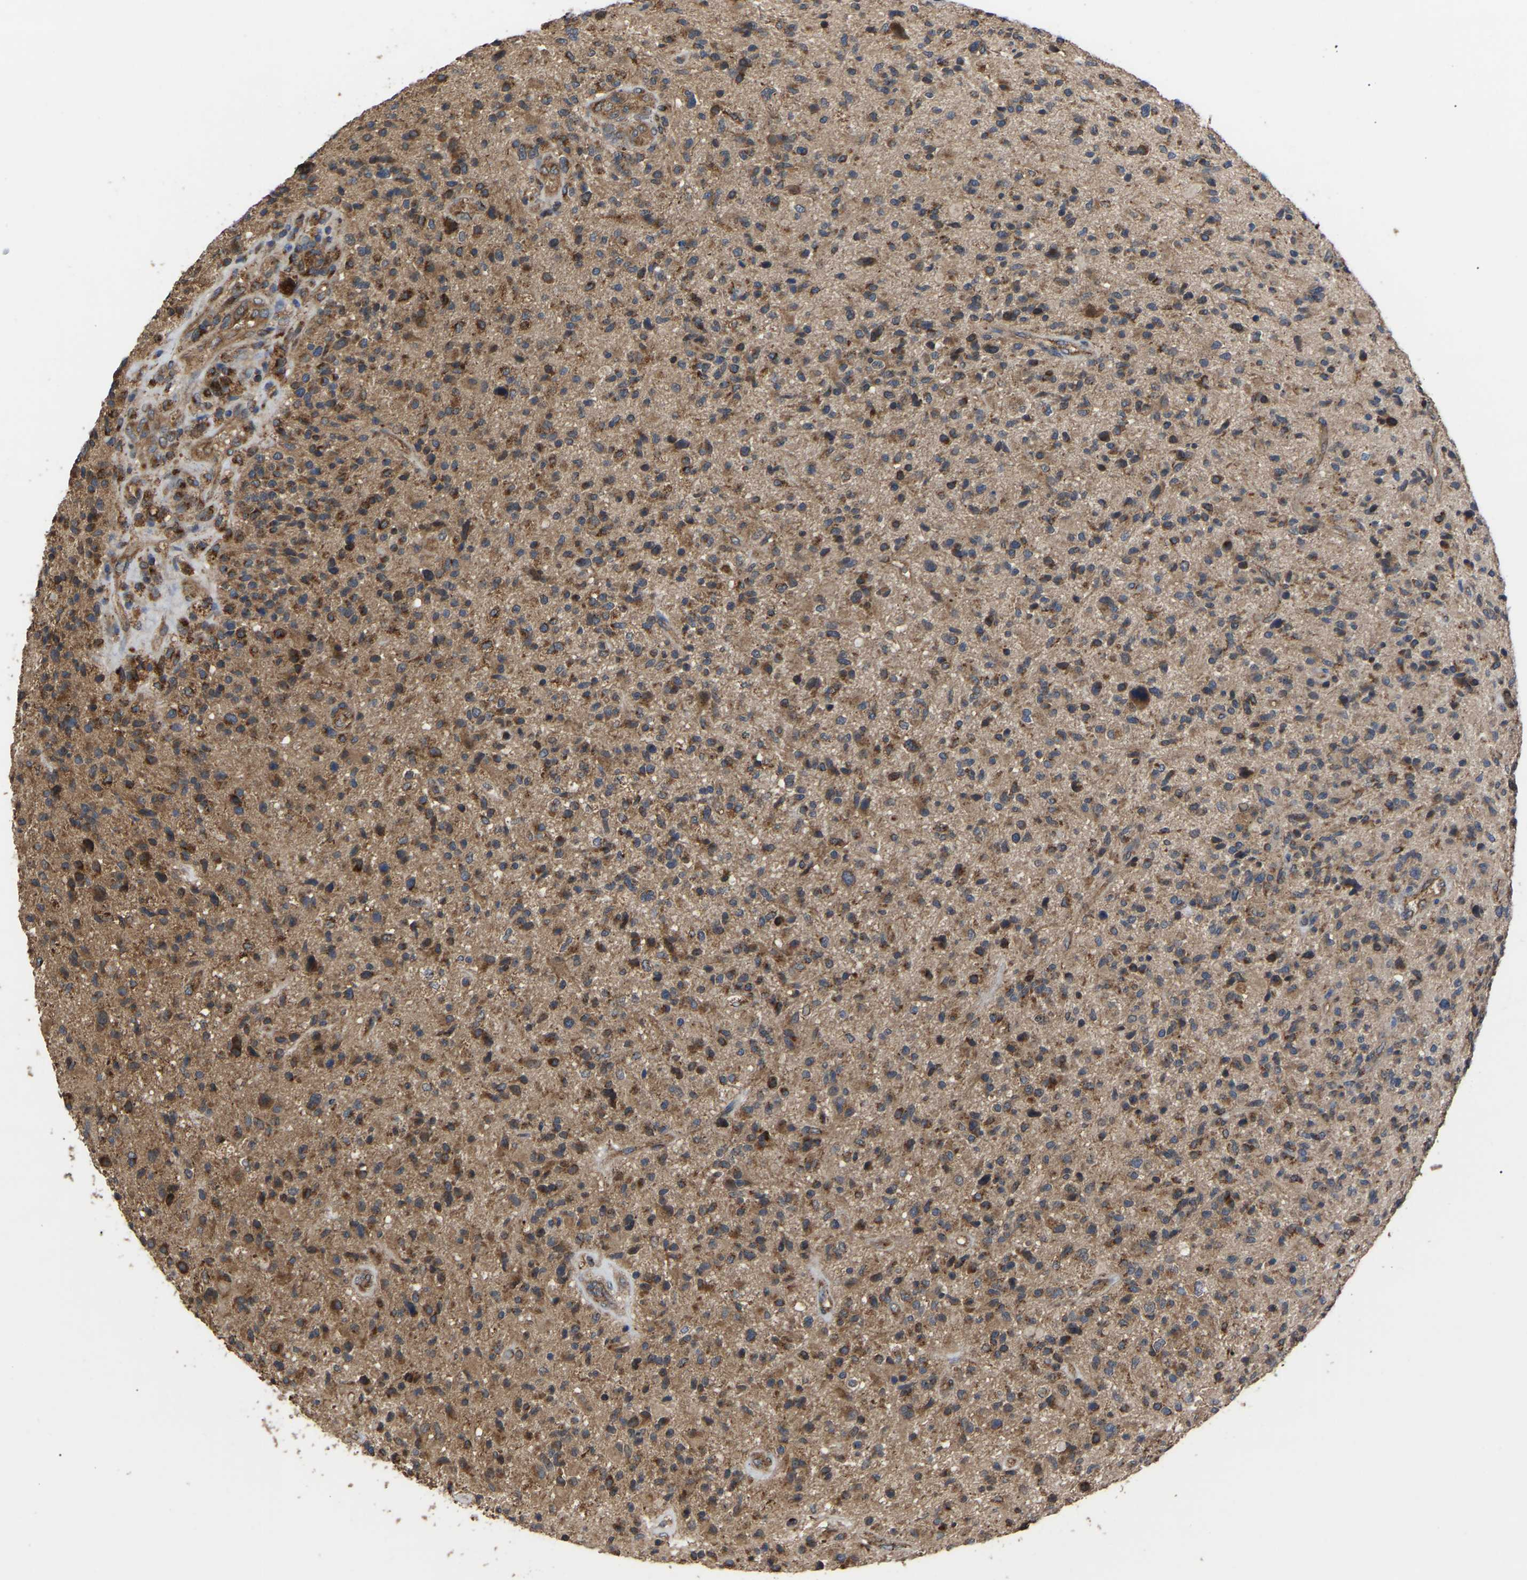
{"staining": {"intensity": "moderate", "quantity": ">75%", "location": "cytoplasmic/membranous"}, "tissue": "glioma", "cell_type": "Tumor cells", "image_type": "cancer", "snomed": [{"axis": "morphology", "description": "Glioma, malignant, High grade"}, {"axis": "topography", "description": "Brain"}], "caption": "High-power microscopy captured an immunohistochemistry (IHC) histopathology image of glioma, revealing moderate cytoplasmic/membranous positivity in about >75% of tumor cells. (DAB (3,3'-diaminobenzidine) = brown stain, brightfield microscopy at high magnification).", "gene": "GCC1", "patient": {"sex": "male", "age": 72}}